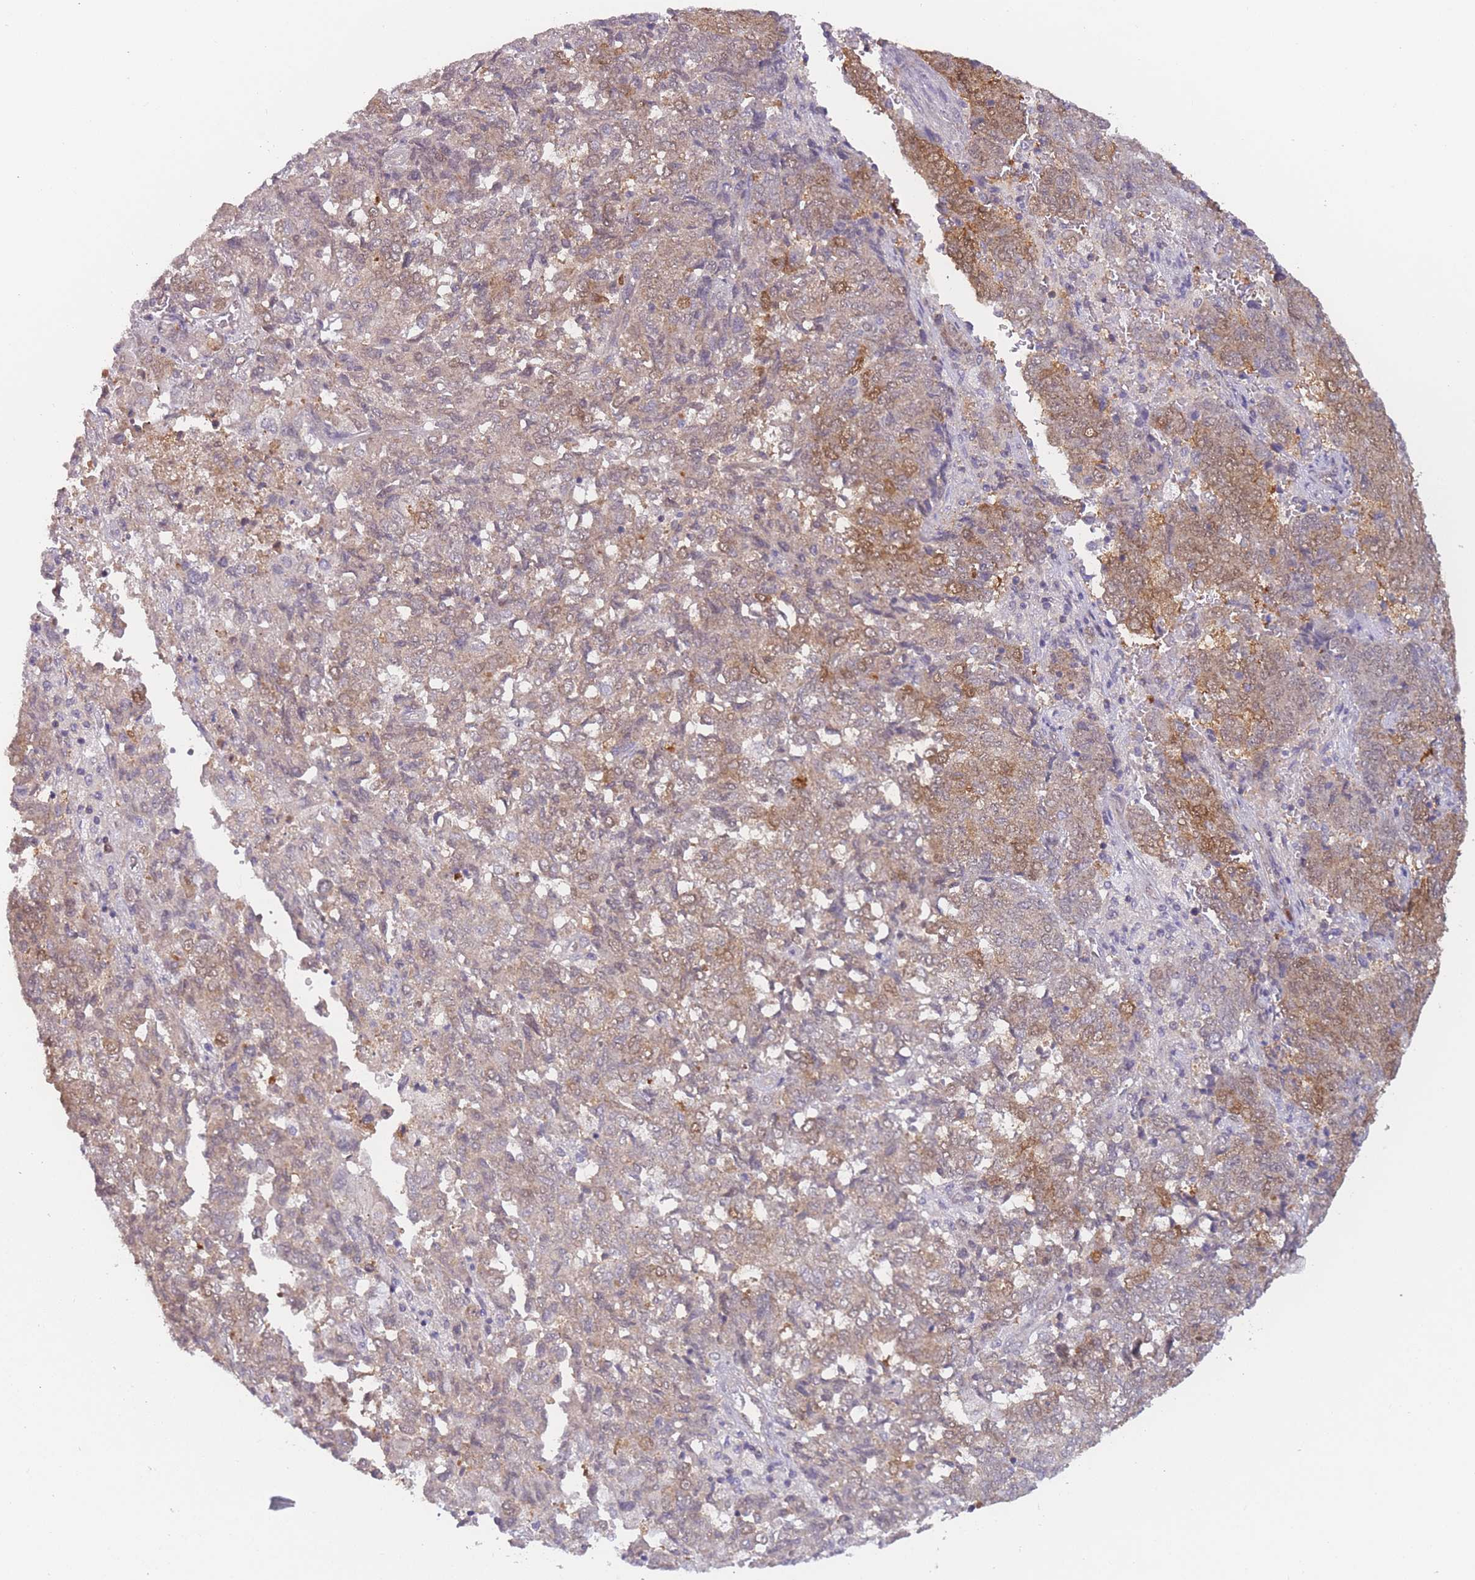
{"staining": {"intensity": "moderate", "quantity": "25%-75%", "location": "cytoplasmic/membranous"}, "tissue": "endometrial cancer", "cell_type": "Tumor cells", "image_type": "cancer", "snomed": [{"axis": "morphology", "description": "Adenocarcinoma, NOS"}, {"axis": "topography", "description": "Endometrium"}], "caption": "Immunohistochemistry (IHC) staining of endometrial cancer (adenocarcinoma), which displays medium levels of moderate cytoplasmic/membranous expression in about 25%-75% of tumor cells indicating moderate cytoplasmic/membranous protein staining. The staining was performed using DAB (3,3'-diaminobenzidine) (brown) for protein detection and nuclei were counterstained in hematoxylin (blue).", "gene": "MRI1", "patient": {"sex": "female", "age": 80}}